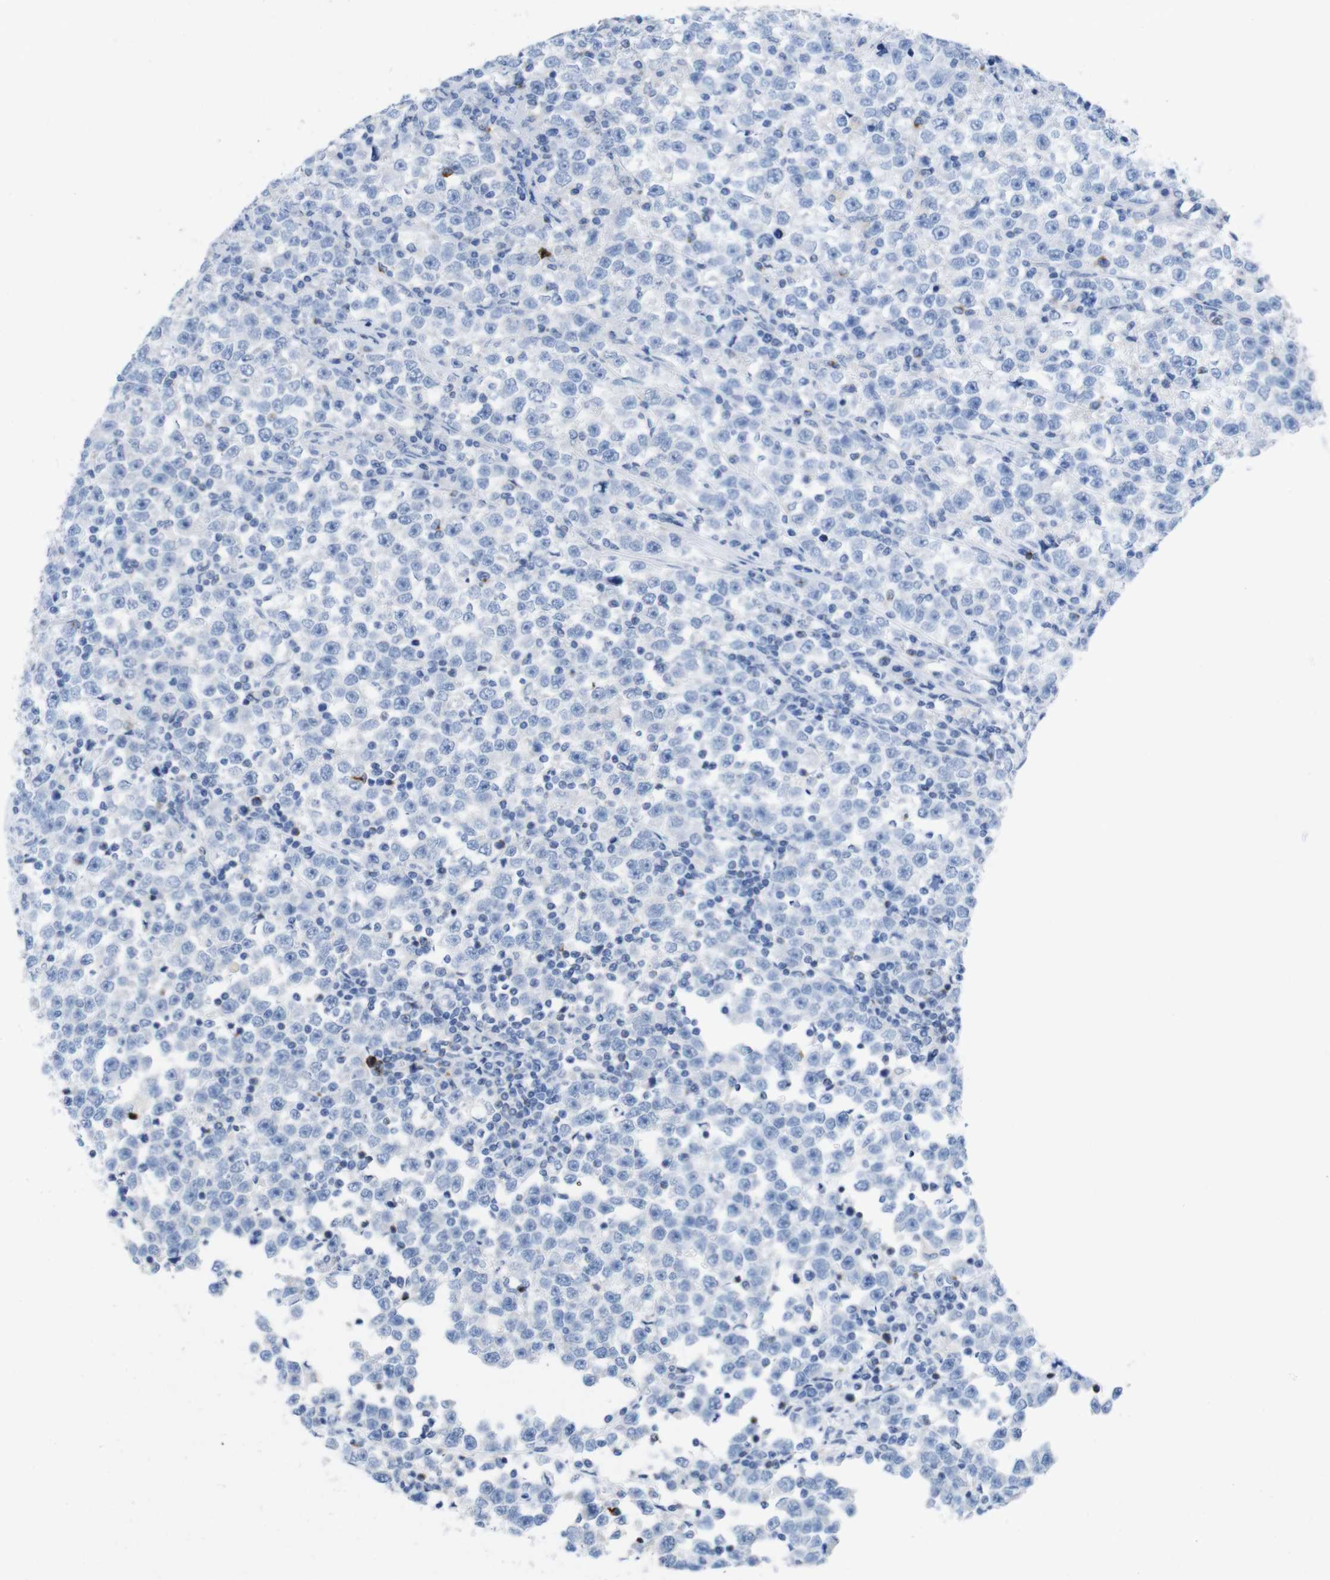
{"staining": {"intensity": "negative", "quantity": "none", "location": "none"}, "tissue": "testis cancer", "cell_type": "Tumor cells", "image_type": "cancer", "snomed": [{"axis": "morphology", "description": "Seminoma, NOS"}, {"axis": "topography", "description": "Testis"}], "caption": "Tumor cells show no significant protein expression in testis cancer.", "gene": "LAG3", "patient": {"sex": "male", "age": 43}}